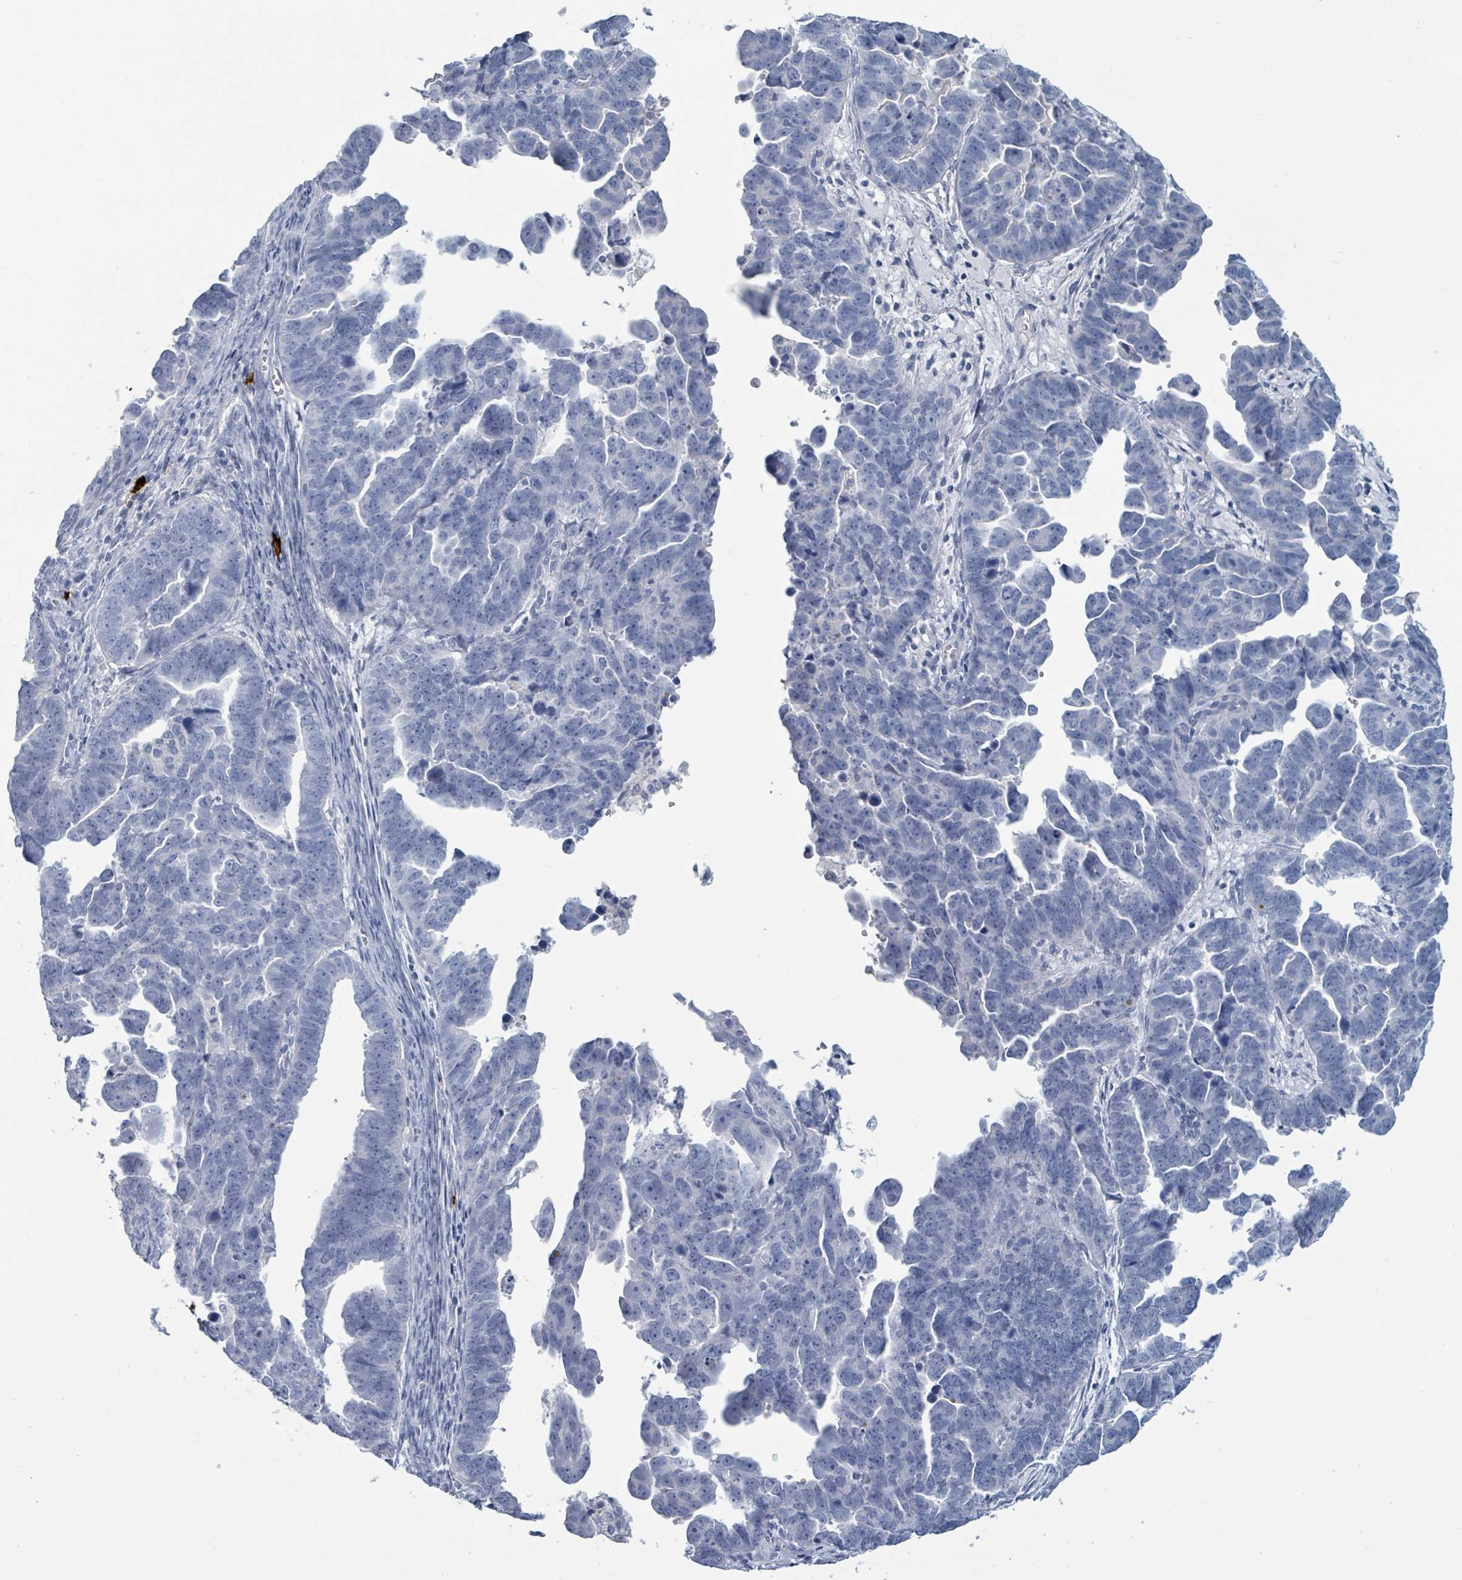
{"staining": {"intensity": "negative", "quantity": "none", "location": "none"}, "tissue": "endometrial cancer", "cell_type": "Tumor cells", "image_type": "cancer", "snomed": [{"axis": "morphology", "description": "Adenocarcinoma, NOS"}, {"axis": "topography", "description": "Endometrium"}], "caption": "Immunohistochemistry (IHC) histopathology image of endometrial cancer stained for a protein (brown), which exhibits no staining in tumor cells. (Stains: DAB IHC with hematoxylin counter stain, Microscopy: brightfield microscopy at high magnification).", "gene": "VPS13D", "patient": {"sex": "female", "age": 75}}